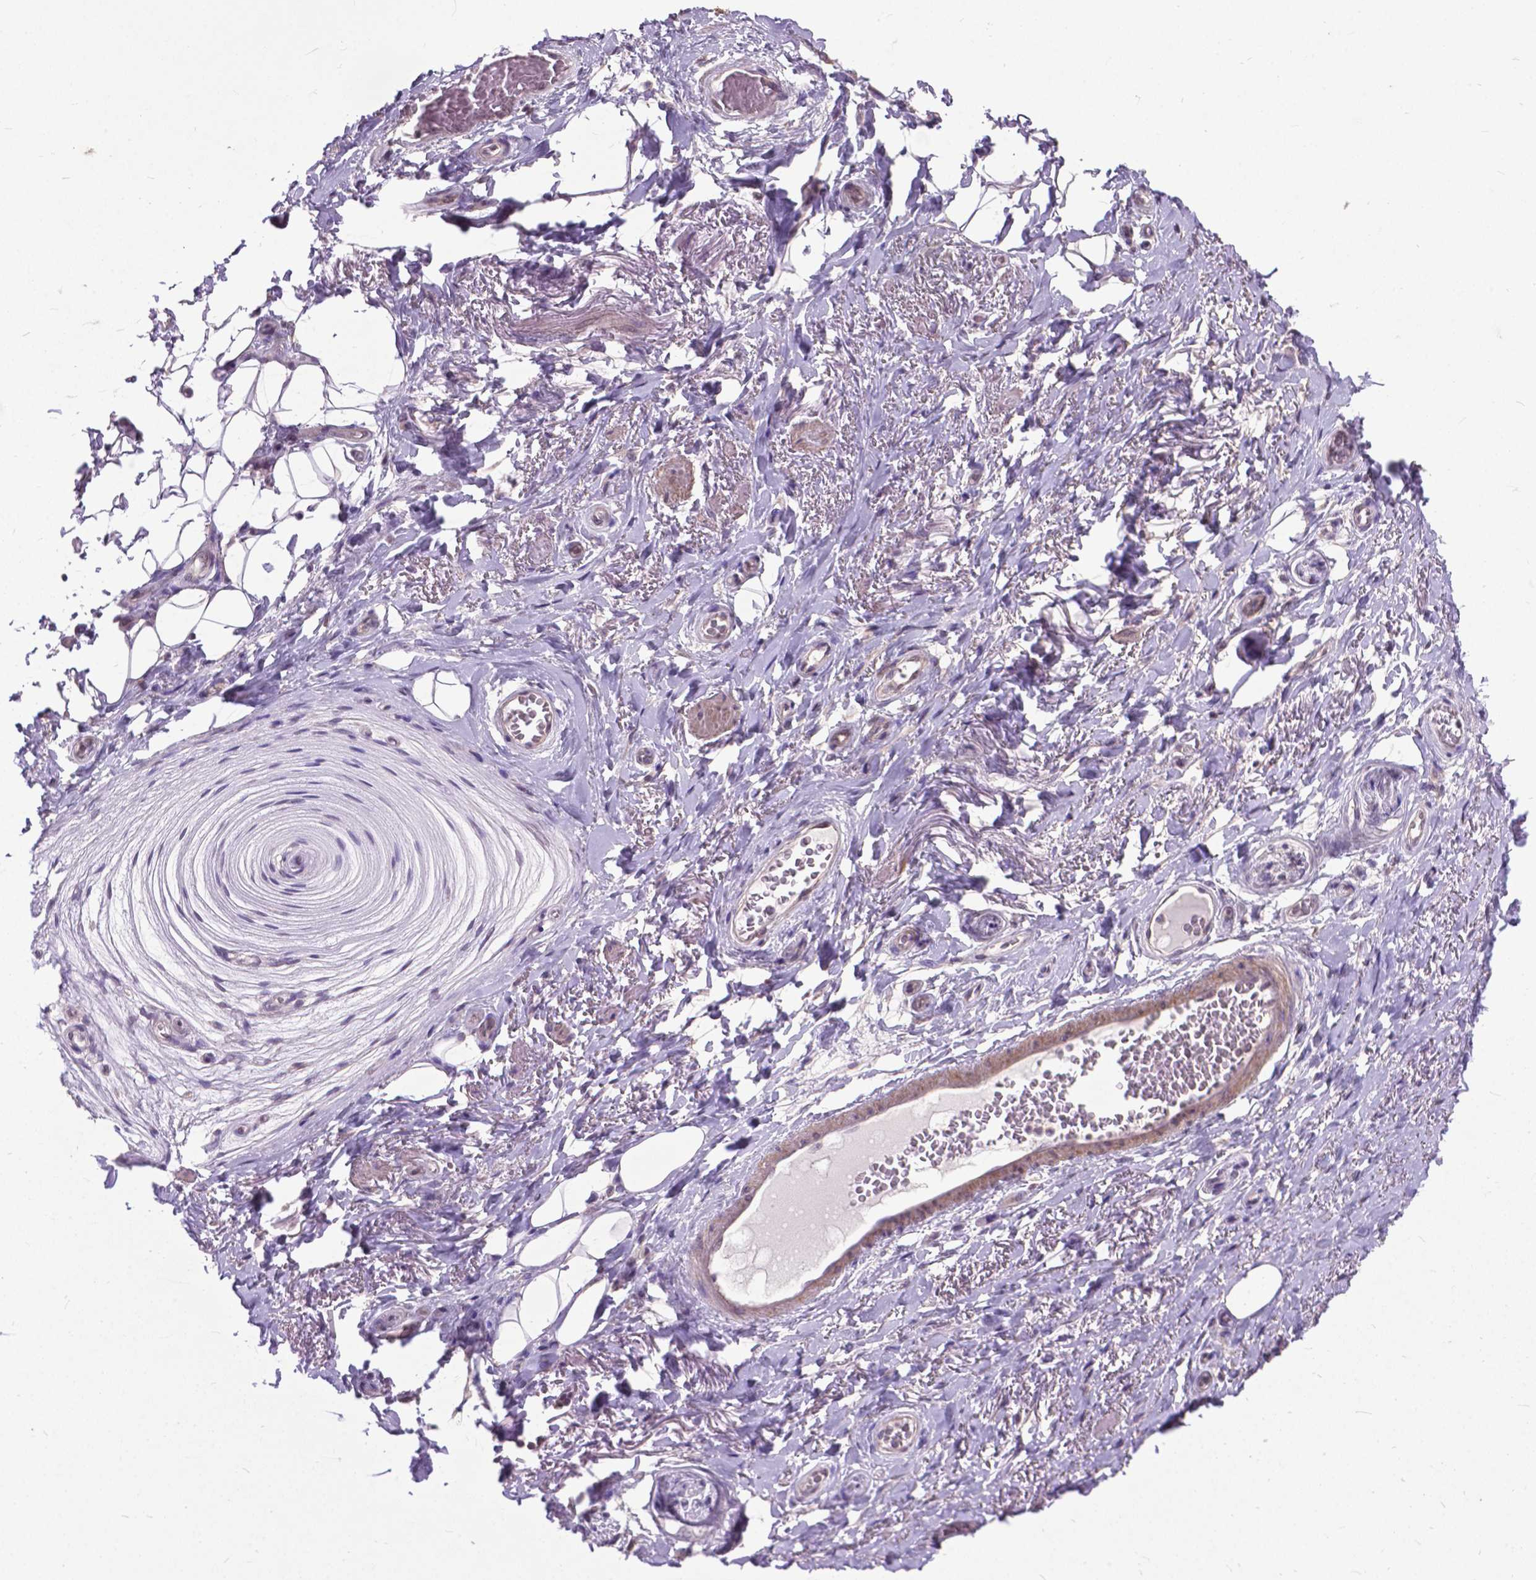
{"staining": {"intensity": "negative", "quantity": "none", "location": "none"}, "tissue": "adipose tissue", "cell_type": "Adipocytes", "image_type": "normal", "snomed": [{"axis": "morphology", "description": "Normal tissue, NOS"}, {"axis": "topography", "description": "Anal"}, {"axis": "topography", "description": "Peripheral nerve tissue"}], "caption": "Adipose tissue stained for a protein using immunohistochemistry (IHC) shows no positivity adipocytes.", "gene": "OTUB1", "patient": {"sex": "male", "age": 53}}